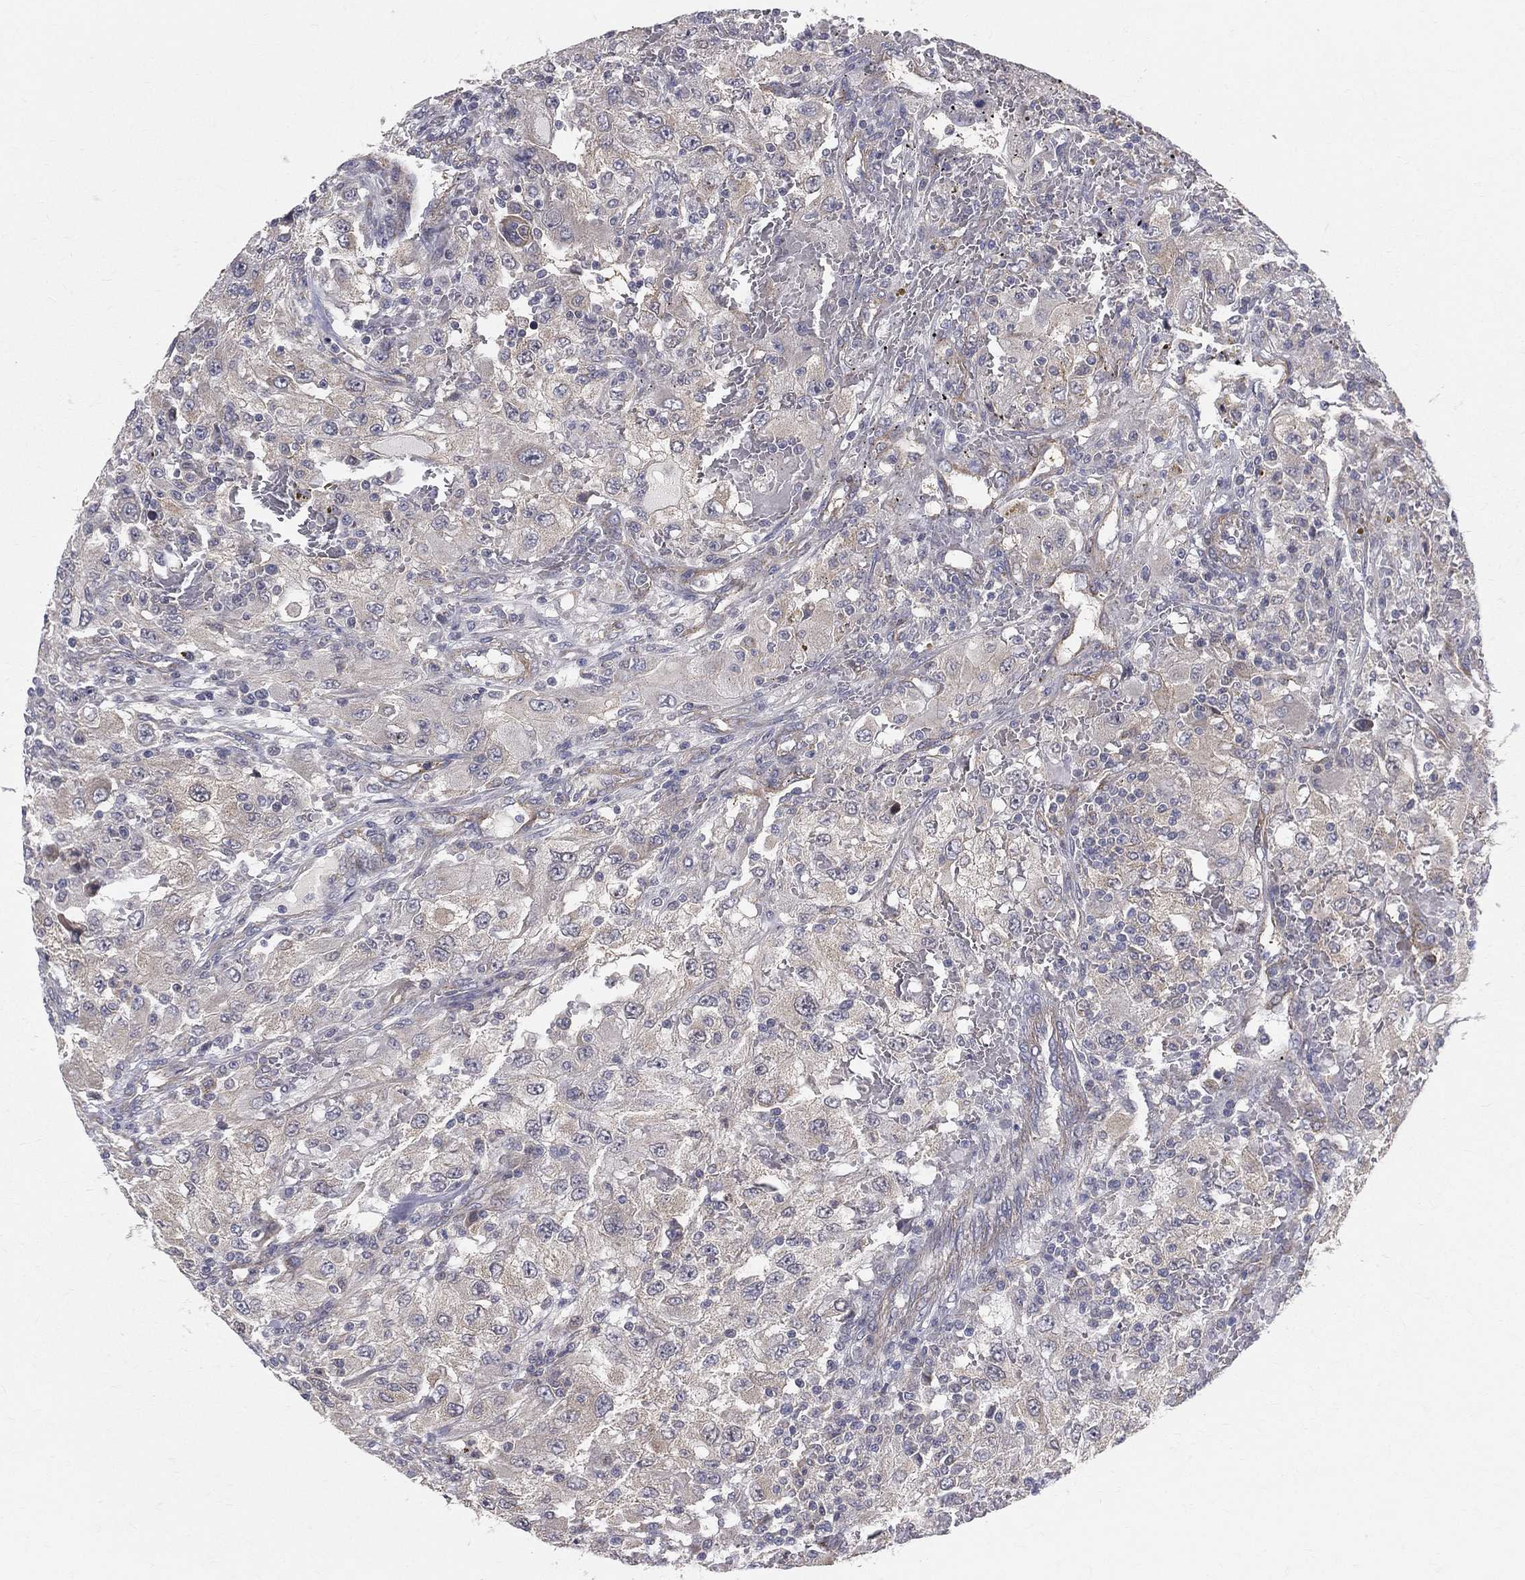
{"staining": {"intensity": "weak", "quantity": "25%-75%", "location": "cytoplasmic/membranous"}, "tissue": "renal cancer", "cell_type": "Tumor cells", "image_type": "cancer", "snomed": [{"axis": "morphology", "description": "Adenocarcinoma, NOS"}, {"axis": "topography", "description": "Kidney"}], "caption": "A high-resolution histopathology image shows immunohistochemistry (IHC) staining of renal cancer, which exhibits weak cytoplasmic/membranous expression in about 25%-75% of tumor cells.", "gene": "POMZP3", "patient": {"sex": "female", "age": 67}}